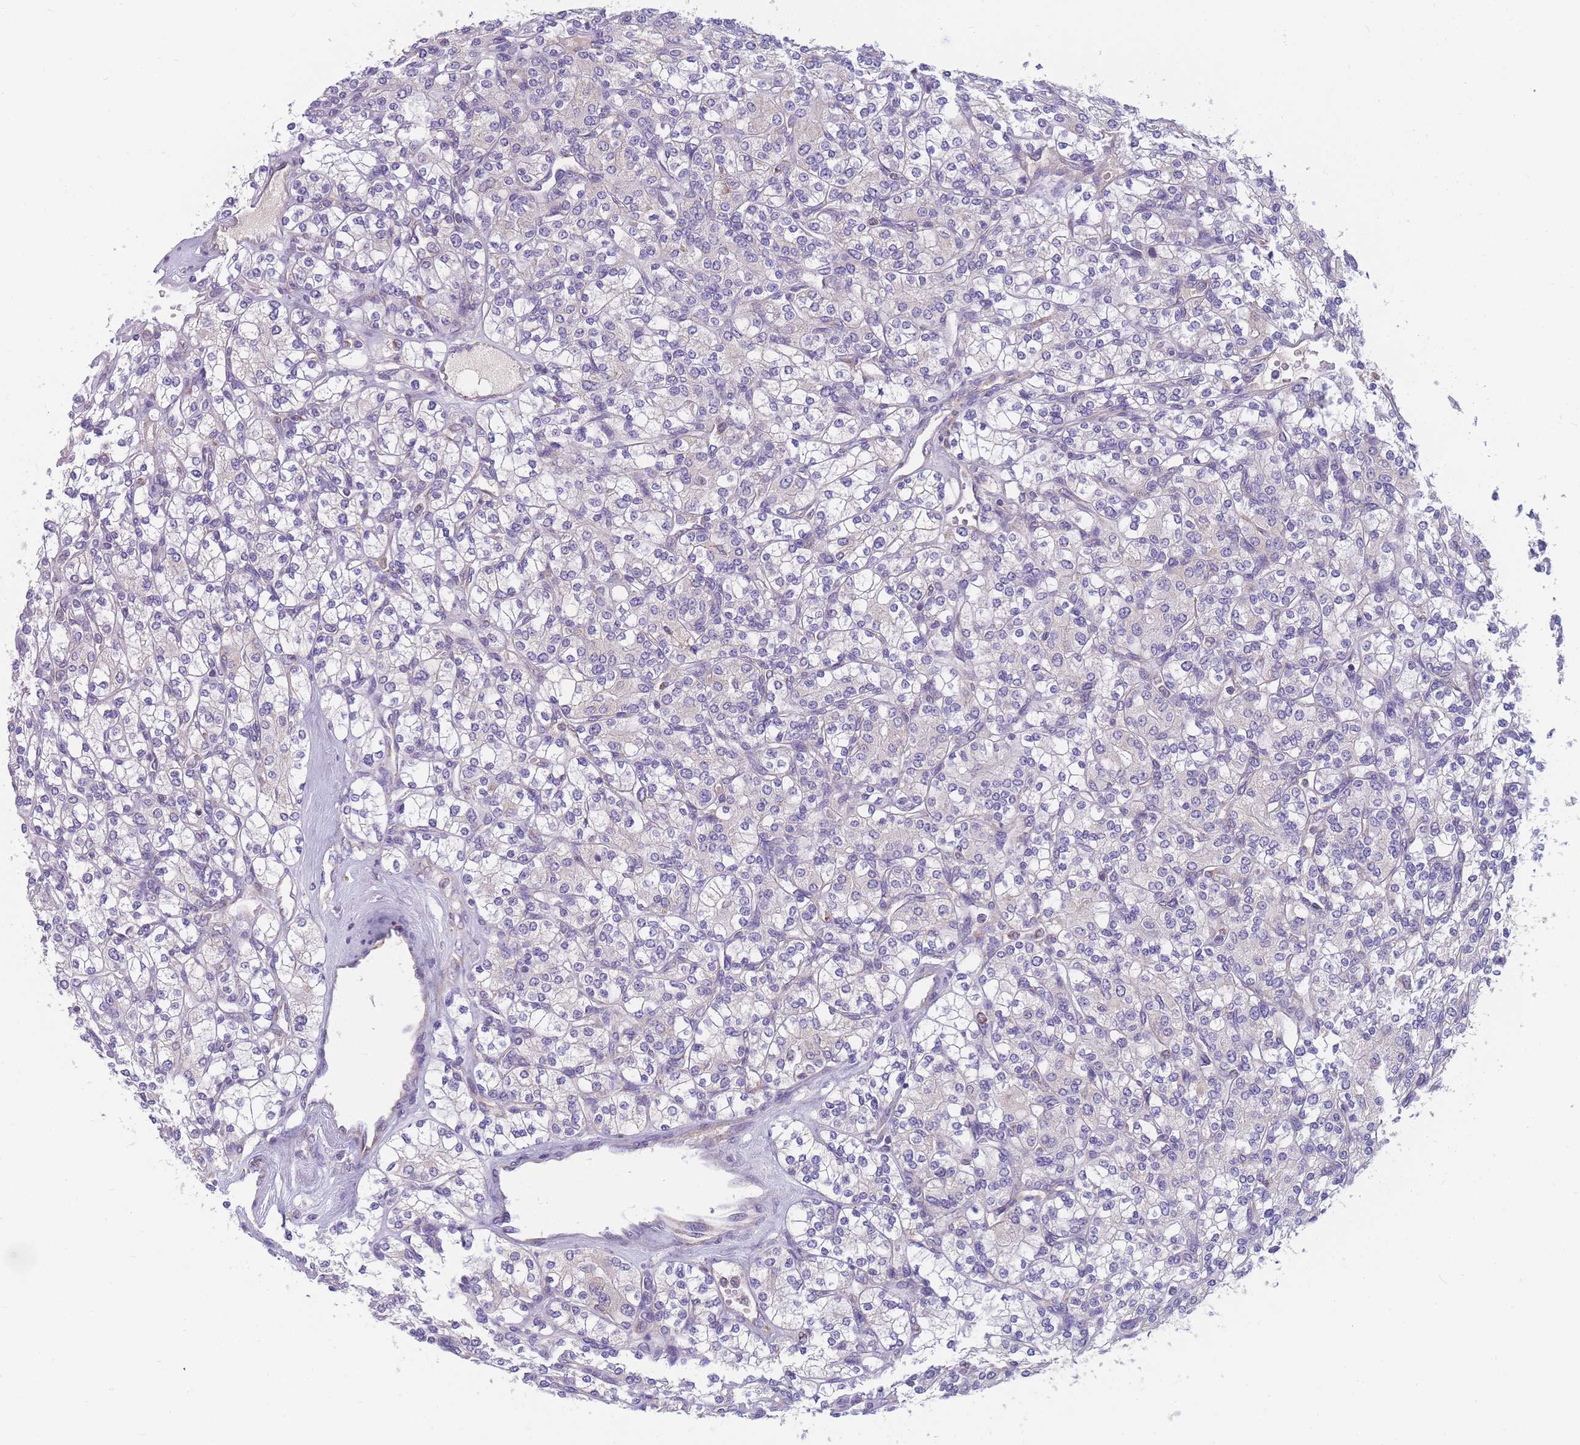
{"staining": {"intensity": "negative", "quantity": "none", "location": "none"}, "tissue": "renal cancer", "cell_type": "Tumor cells", "image_type": "cancer", "snomed": [{"axis": "morphology", "description": "Adenocarcinoma, NOS"}, {"axis": "topography", "description": "Kidney"}], "caption": "Immunohistochemistry image of neoplastic tissue: human renal cancer stained with DAB (3,3'-diaminobenzidine) exhibits no significant protein positivity in tumor cells. (DAB immunohistochemistry (IHC), high magnification).", "gene": "MRPS11", "patient": {"sex": "male", "age": 77}}